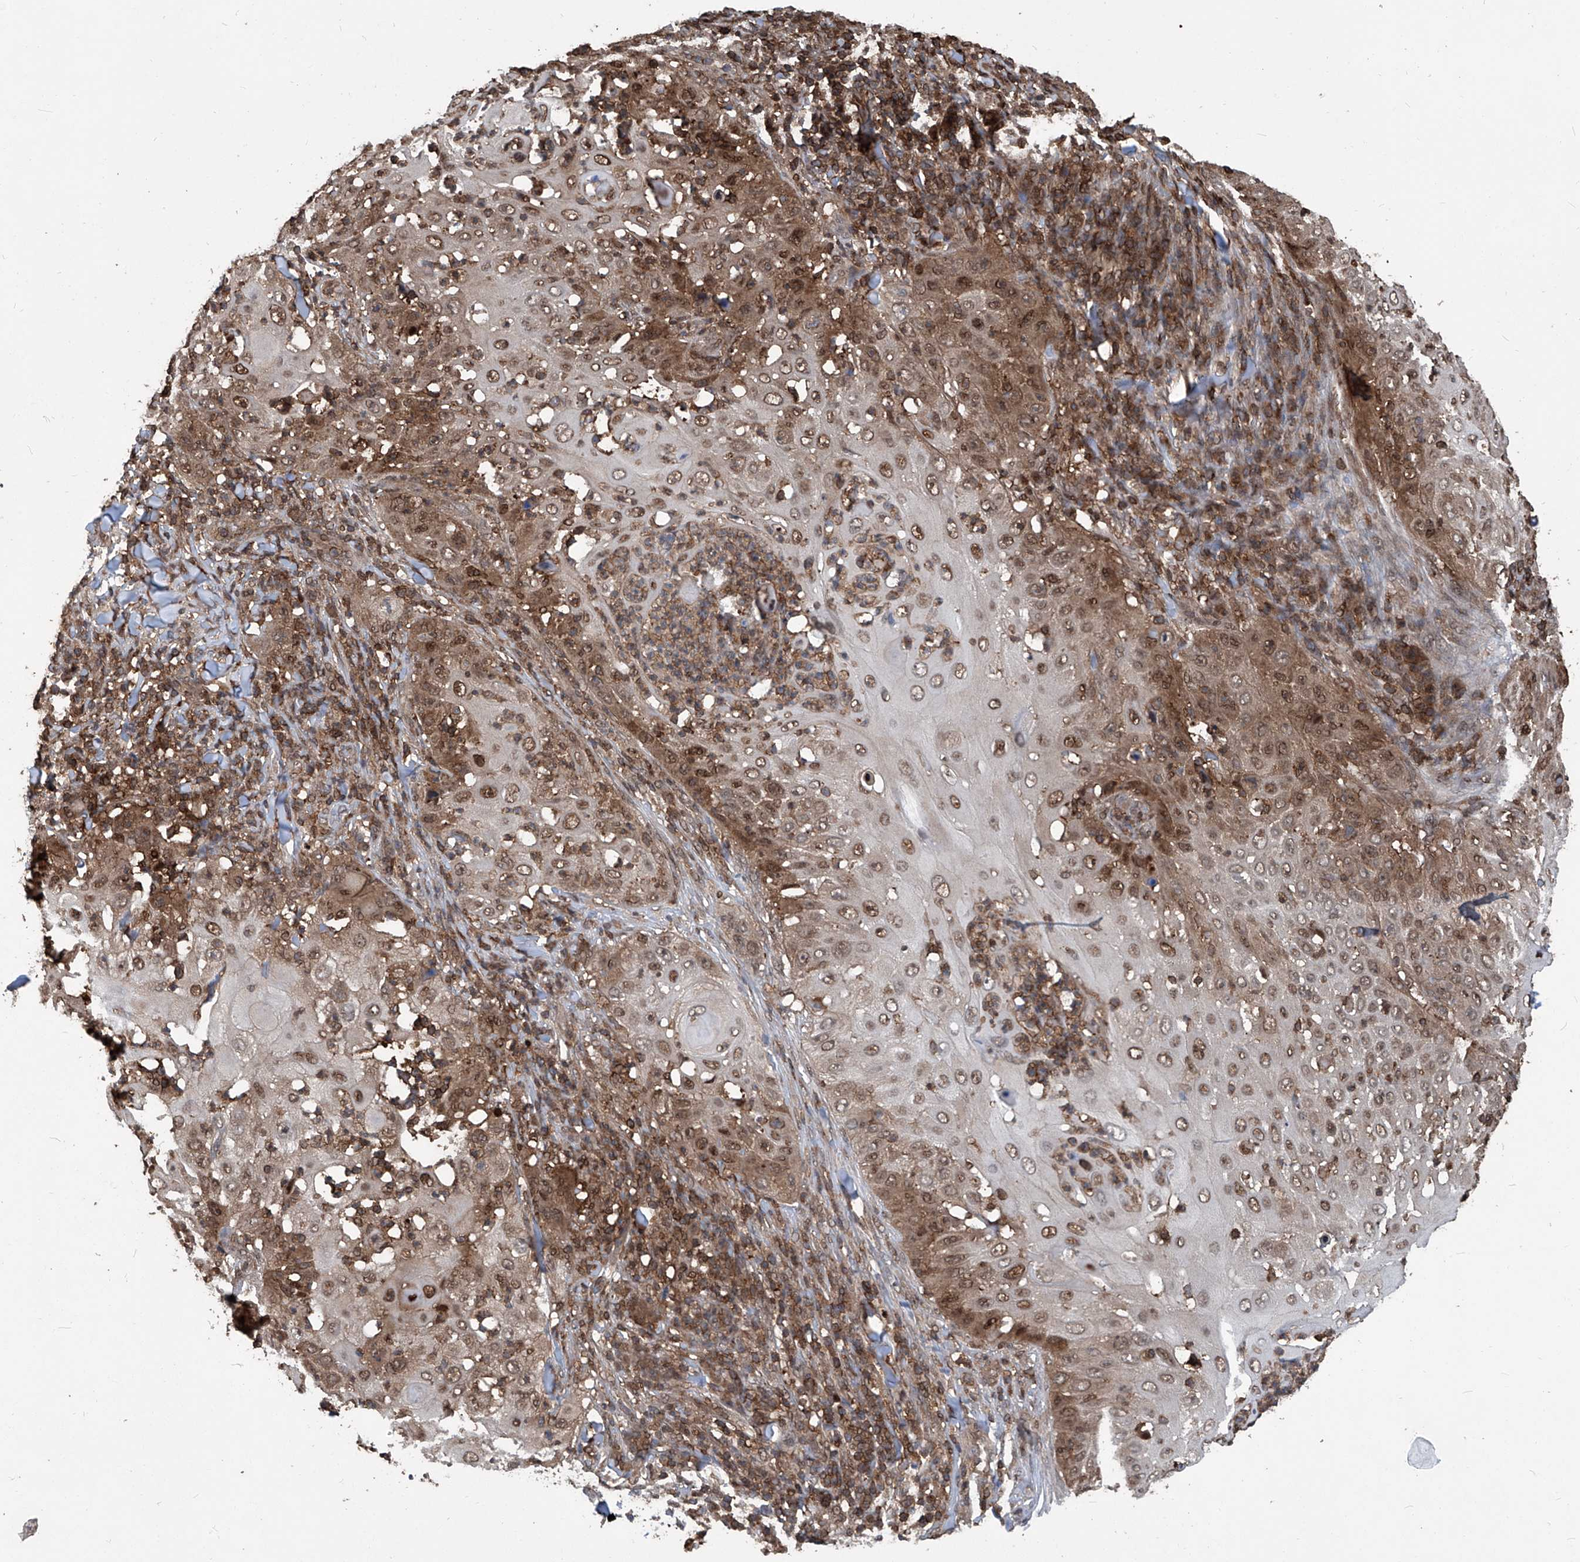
{"staining": {"intensity": "moderate", "quantity": ">75%", "location": "cytoplasmic/membranous,nuclear"}, "tissue": "skin cancer", "cell_type": "Tumor cells", "image_type": "cancer", "snomed": [{"axis": "morphology", "description": "Squamous cell carcinoma, NOS"}, {"axis": "topography", "description": "Skin"}], "caption": "Immunohistochemical staining of skin cancer demonstrates medium levels of moderate cytoplasmic/membranous and nuclear expression in about >75% of tumor cells.", "gene": "PSMB1", "patient": {"sex": "female", "age": 44}}